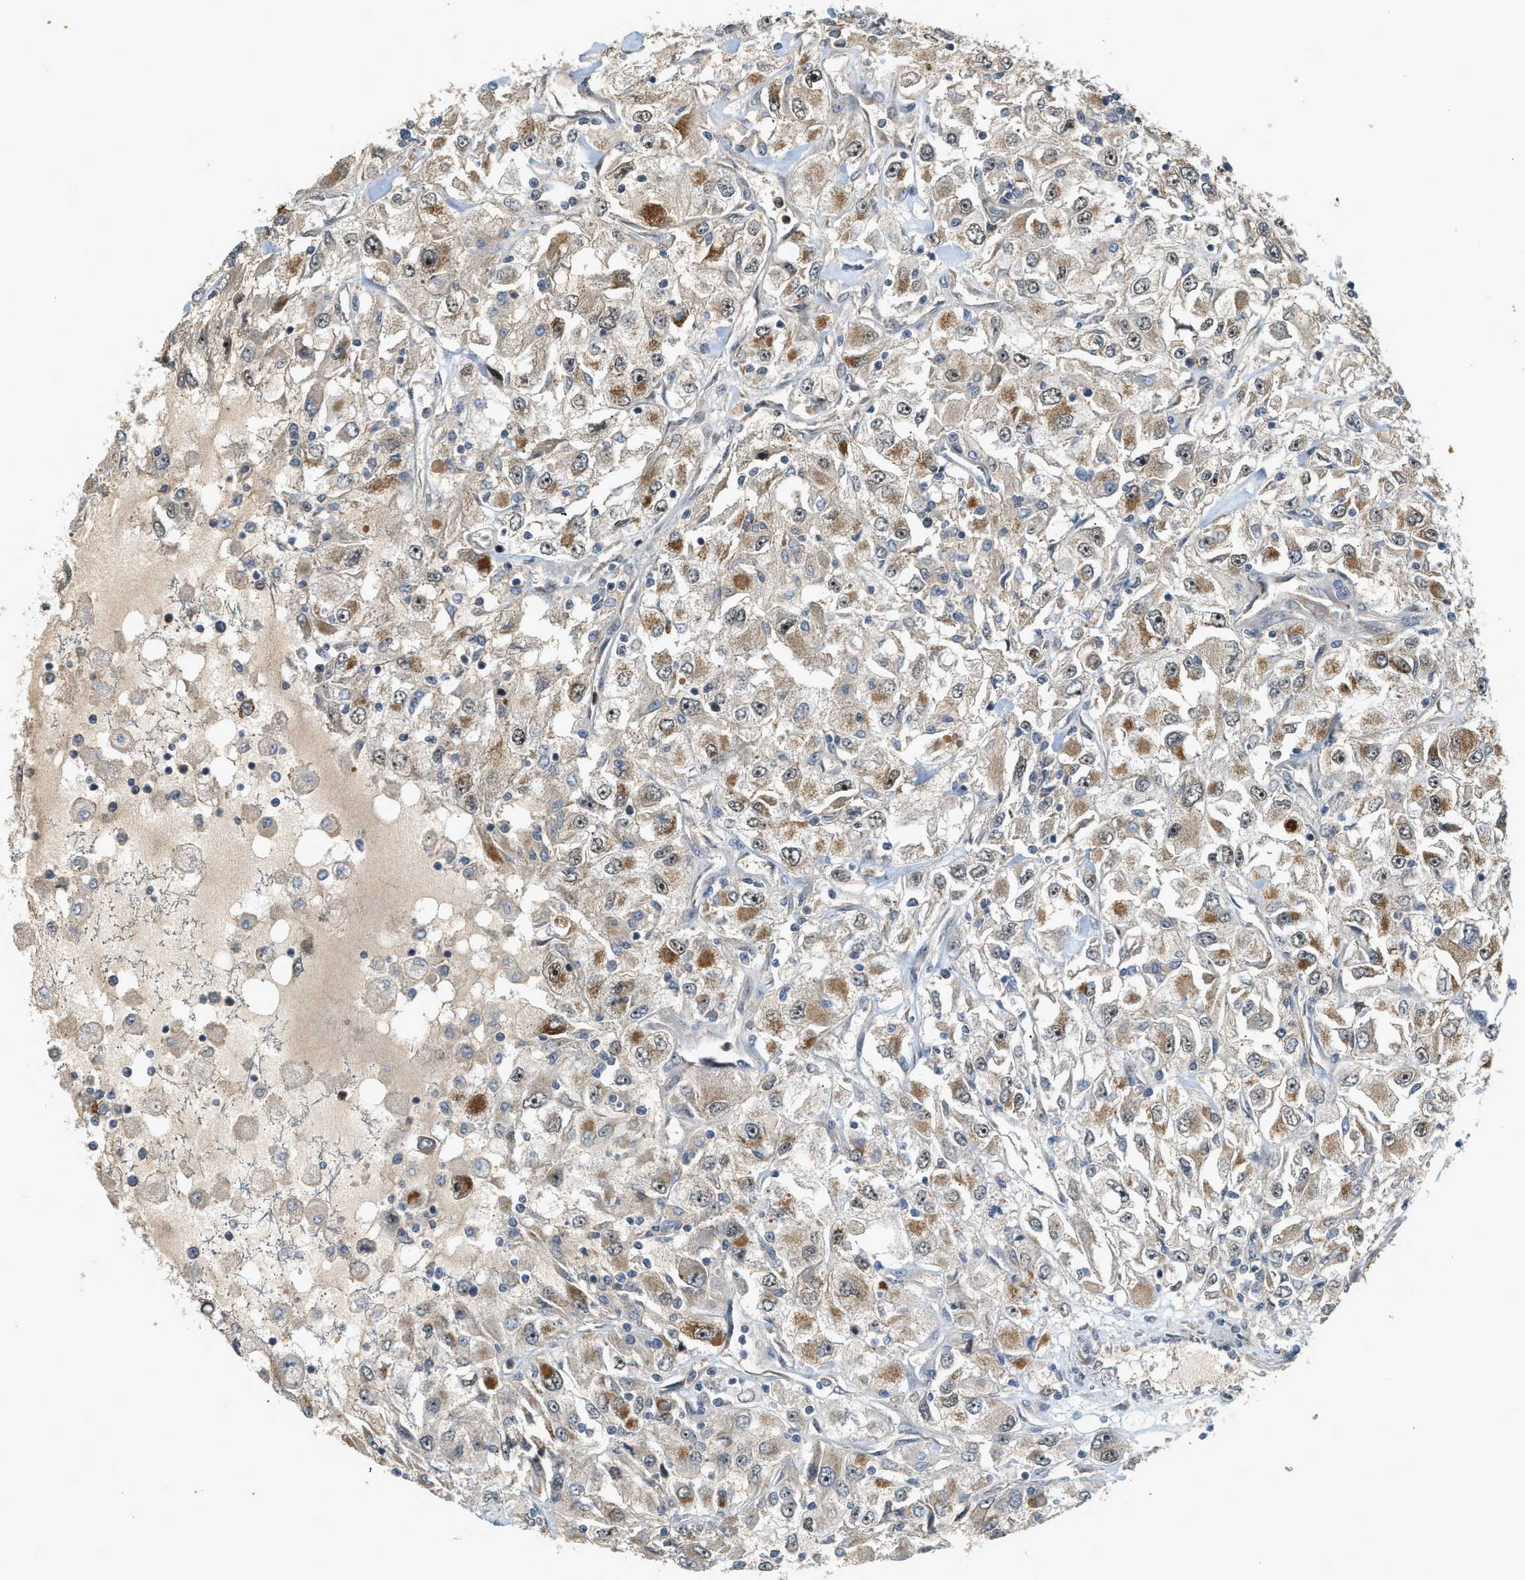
{"staining": {"intensity": "moderate", "quantity": "25%-75%", "location": "cytoplasmic/membranous"}, "tissue": "renal cancer", "cell_type": "Tumor cells", "image_type": "cancer", "snomed": [{"axis": "morphology", "description": "Adenocarcinoma, NOS"}, {"axis": "topography", "description": "Kidney"}], "caption": "DAB (3,3'-diaminobenzidine) immunohistochemical staining of renal cancer (adenocarcinoma) displays moderate cytoplasmic/membranous protein expression in about 25%-75% of tumor cells.", "gene": "TRAPPC14", "patient": {"sex": "female", "age": 52}}